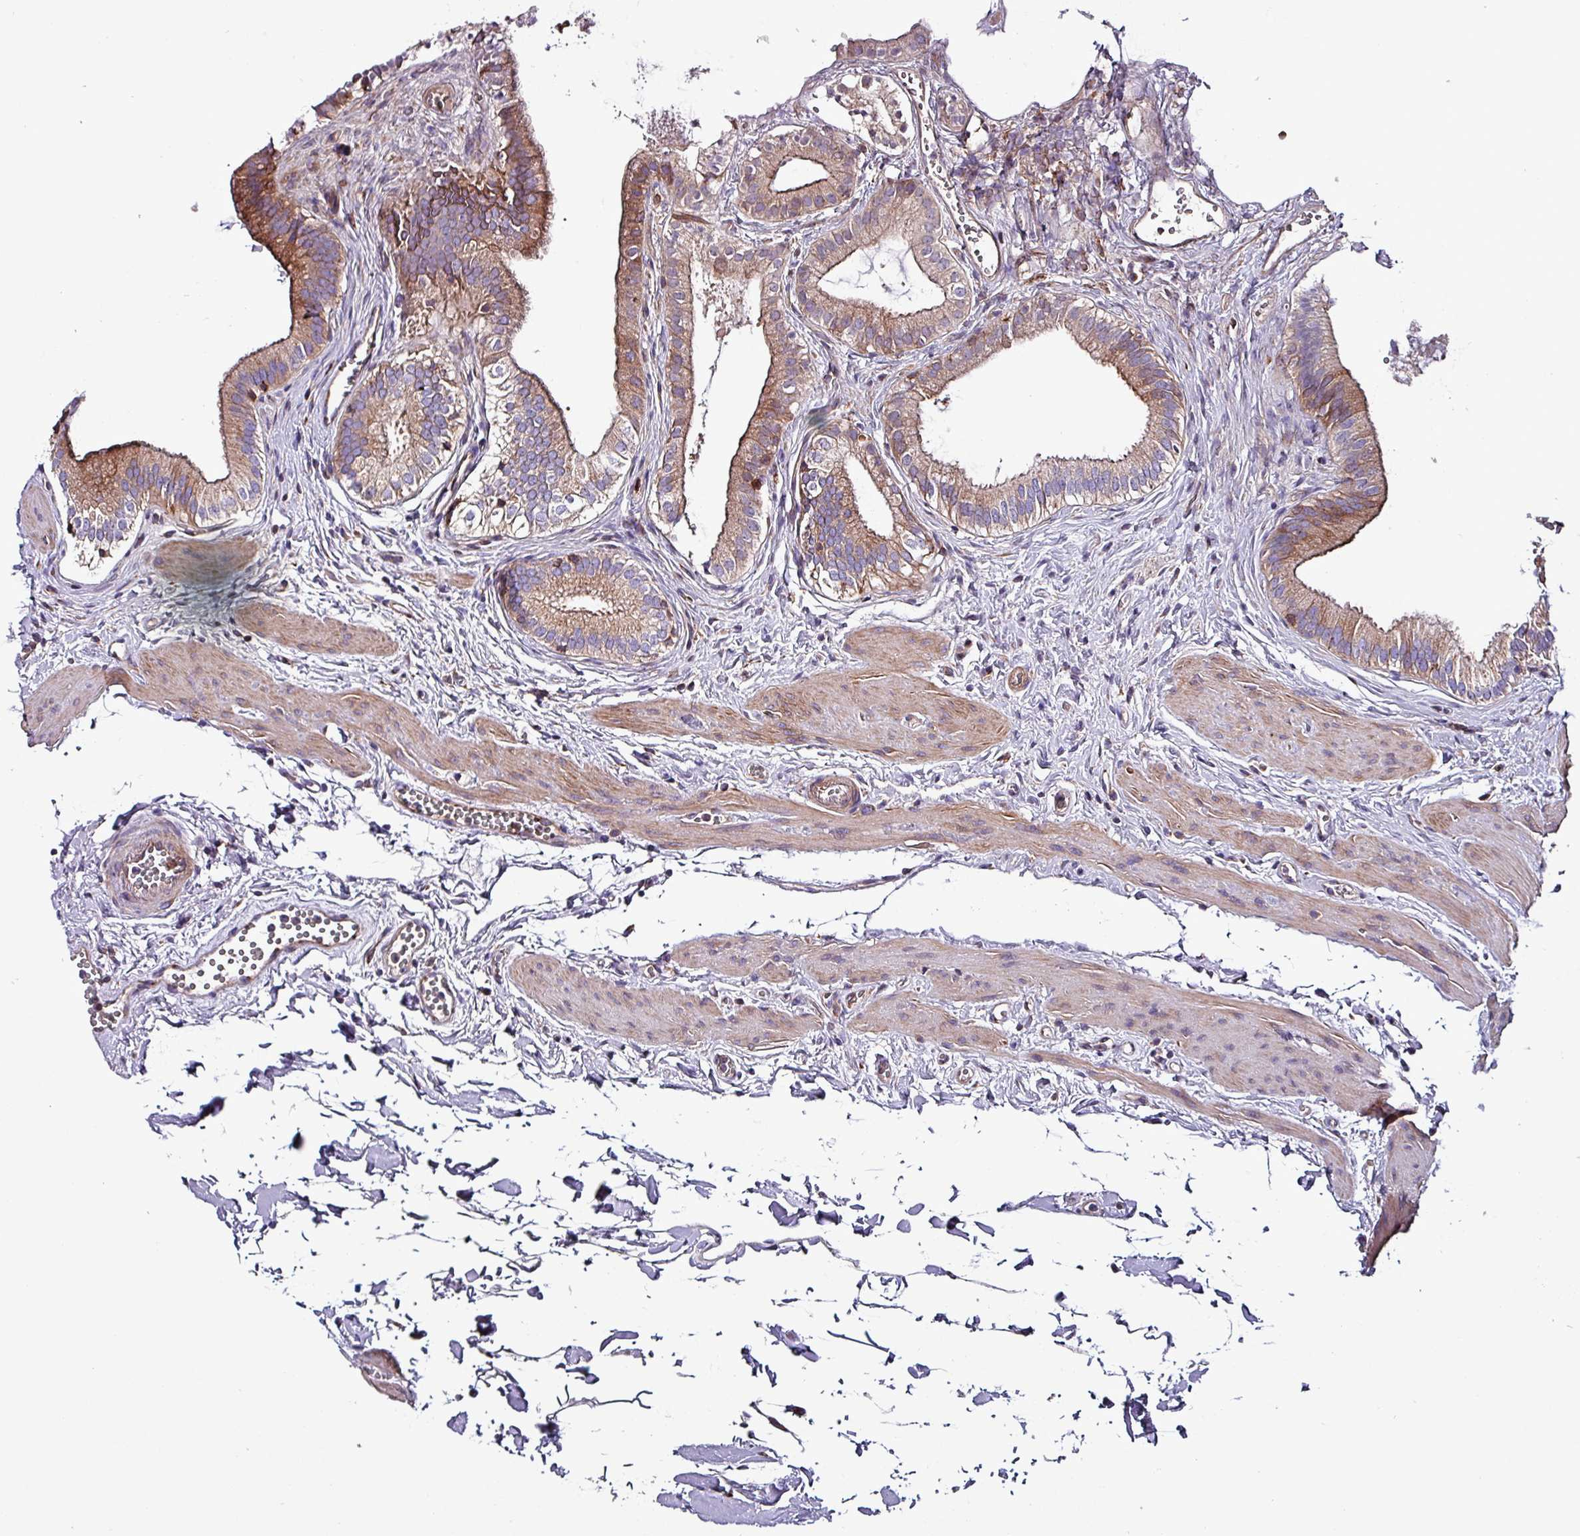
{"staining": {"intensity": "moderate", "quantity": ">75%", "location": "cytoplasmic/membranous"}, "tissue": "gallbladder", "cell_type": "Glandular cells", "image_type": "normal", "snomed": [{"axis": "morphology", "description": "Normal tissue, NOS"}, {"axis": "topography", "description": "Gallbladder"}], "caption": "Protein staining reveals moderate cytoplasmic/membranous expression in about >75% of glandular cells in normal gallbladder.", "gene": "VAMP4", "patient": {"sex": "female", "age": 54}}